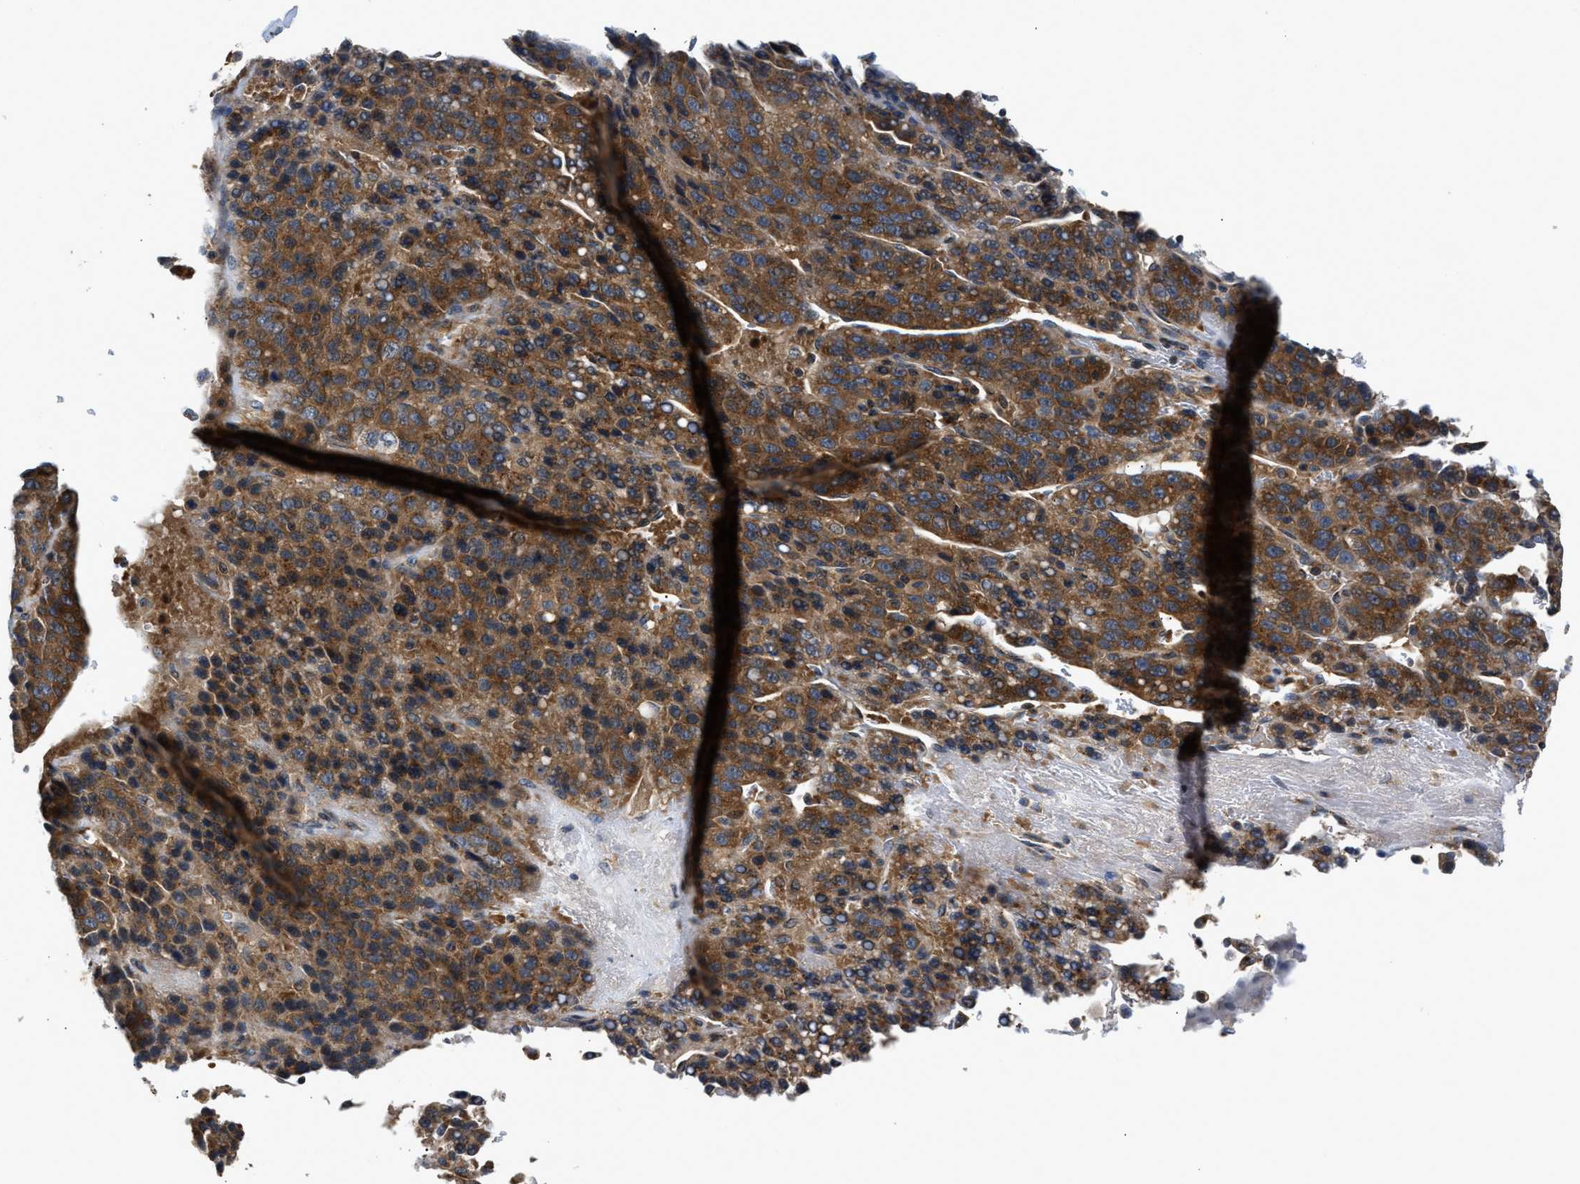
{"staining": {"intensity": "strong", "quantity": ">75%", "location": "cytoplasmic/membranous"}, "tissue": "liver cancer", "cell_type": "Tumor cells", "image_type": "cancer", "snomed": [{"axis": "morphology", "description": "Carcinoma, Hepatocellular, NOS"}, {"axis": "topography", "description": "Liver"}], "caption": "DAB immunohistochemical staining of human hepatocellular carcinoma (liver) displays strong cytoplasmic/membranous protein staining in about >75% of tumor cells.", "gene": "CHUK", "patient": {"sex": "female", "age": 53}}